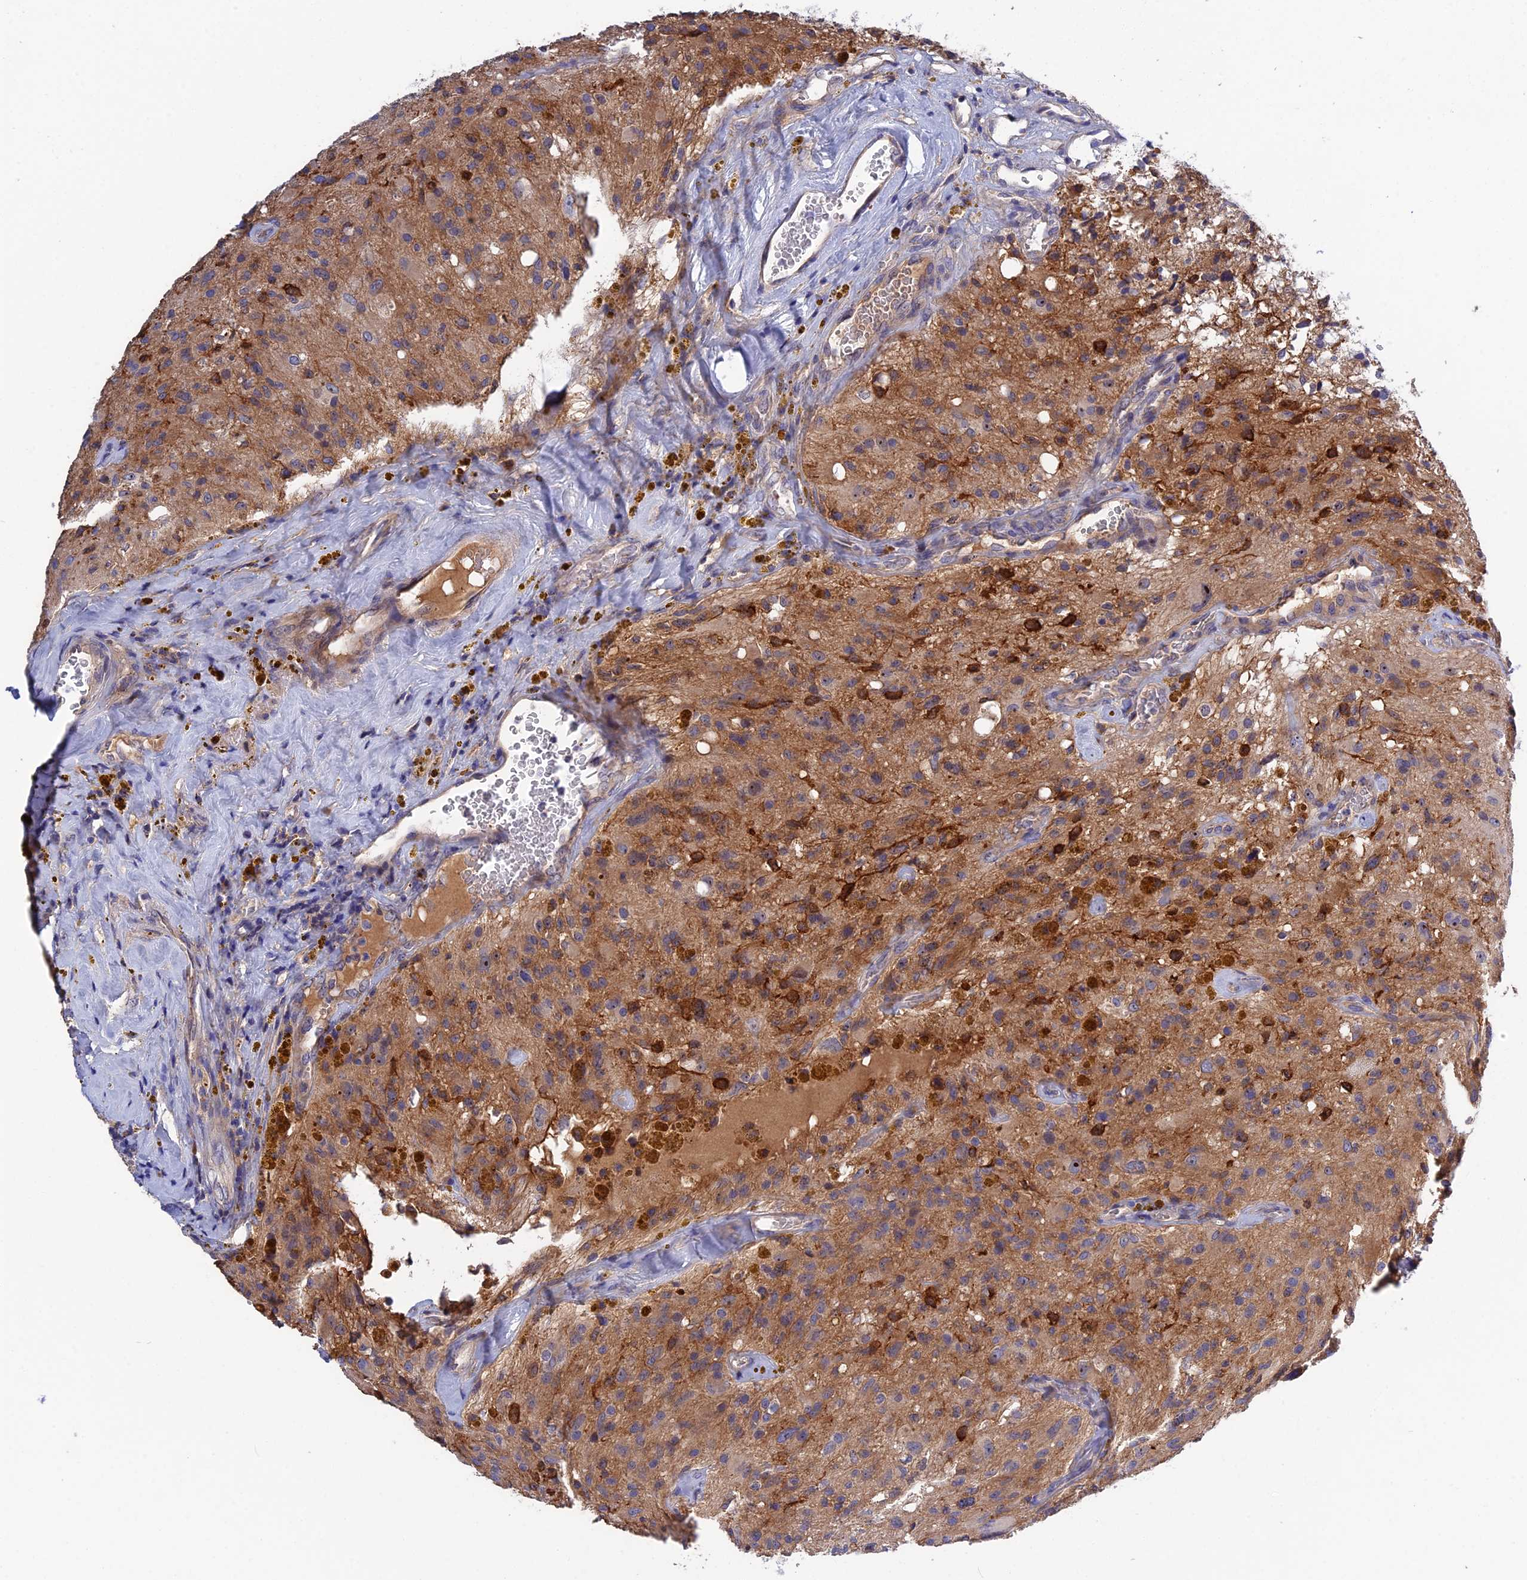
{"staining": {"intensity": "moderate", "quantity": ">75%", "location": "cytoplasmic/membranous"}, "tissue": "glioma", "cell_type": "Tumor cells", "image_type": "cancer", "snomed": [{"axis": "morphology", "description": "Glioma, malignant, High grade"}, {"axis": "topography", "description": "Brain"}], "caption": "A medium amount of moderate cytoplasmic/membranous staining is seen in approximately >75% of tumor cells in glioma tissue.", "gene": "CRACD", "patient": {"sex": "male", "age": 69}}